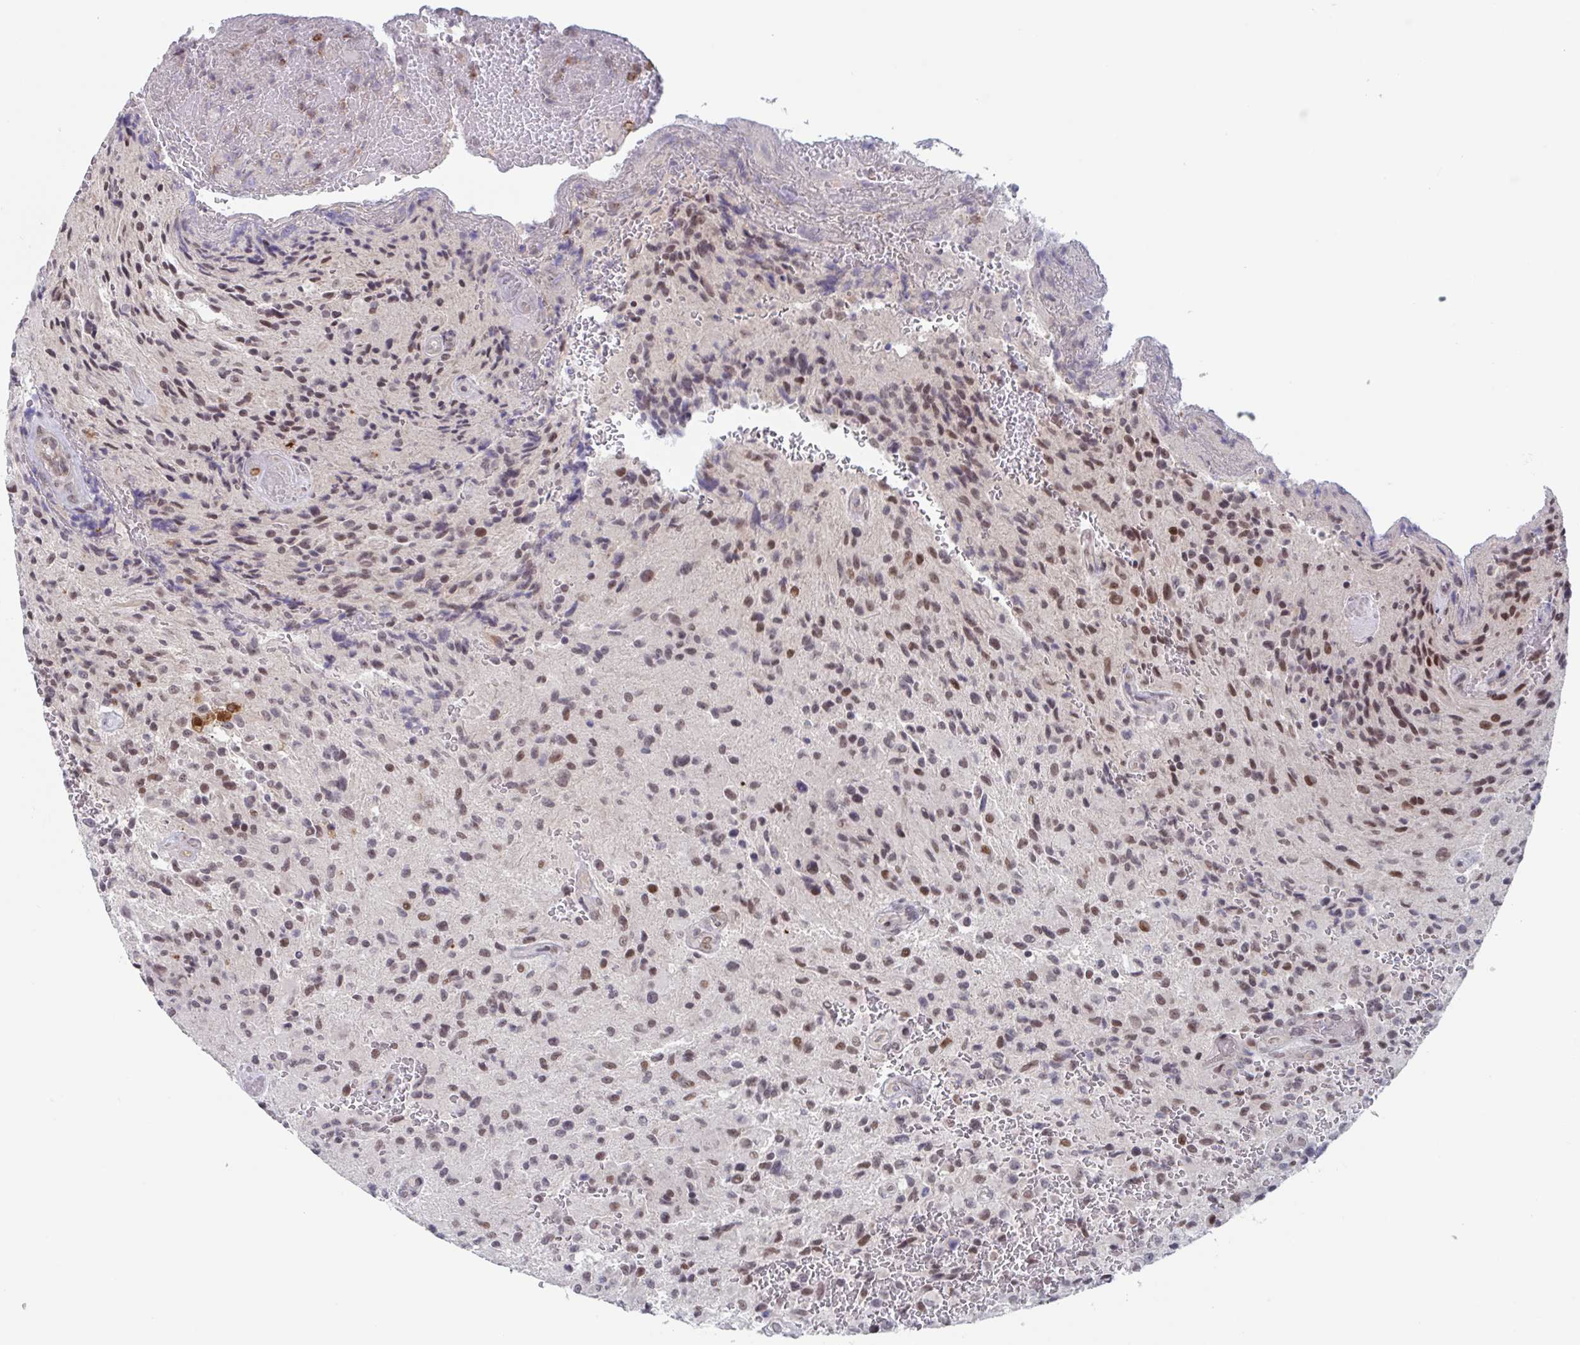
{"staining": {"intensity": "moderate", "quantity": "25%-75%", "location": "nuclear"}, "tissue": "glioma", "cell_type": "Tumor cells", "image_type": "cancer", "snomed": [{"axis": "morphology", "description": "Normal tissue, NOS"}, {"axis": "morphology", "description": "Glioma, malignant, High grade"}, {"axis": "topography", "description": "Cerebral cortex"}], "caption": "Protein expression by IHC reveals moderate nuclear positivity in about 25%-75% of tumor cells in glioma. (Stains: DAB (3,3'-diaminobenzidine) in brown, nuclei in blue, Microscopy: brightfield microscopy at high magnification).", "gene": "RNF212", "patient": {"sex": "male", "age": 56}}